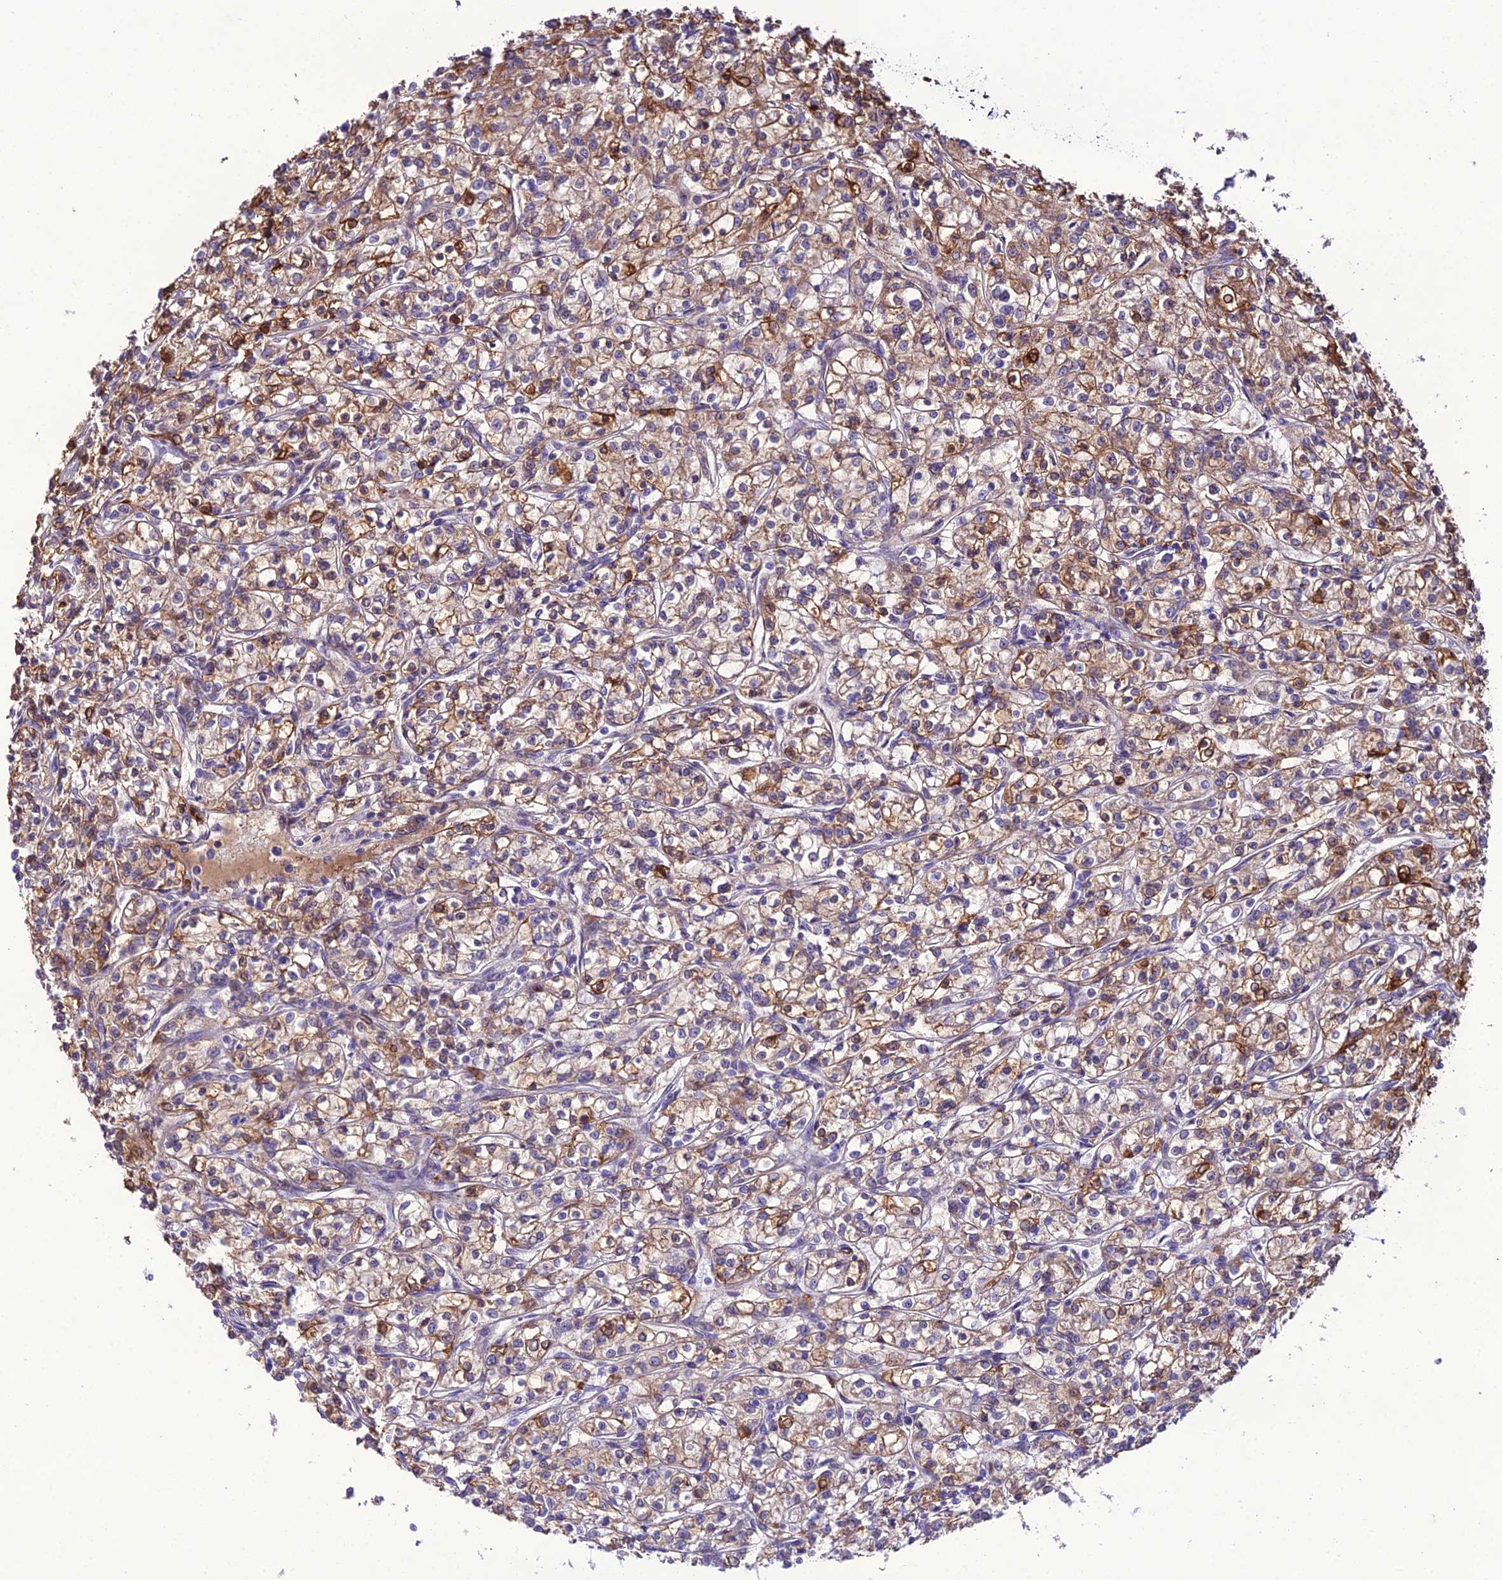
{"staining": {"intensity": "moderate", "quantity": "25%-75%", "location": "cytoplasmic/membranous"}, "tissue": "renal cancer", "cell_type": "Tumor cells", "image_type": "cancer", "snomed": [{"axis": "morphology", "description": "Adenocarcinoma, NOS"}, {"axis": "topography", "description": "Kidney"}], "caption": "Renal adenocarcinoma stained with a brown dye exhibits moderate cytoplasmic/membranous positive positivity in approximately 25%-75% of tumor cells.", "gene": "MB21D2", "patient": {"sex": "female", "age": 59}}